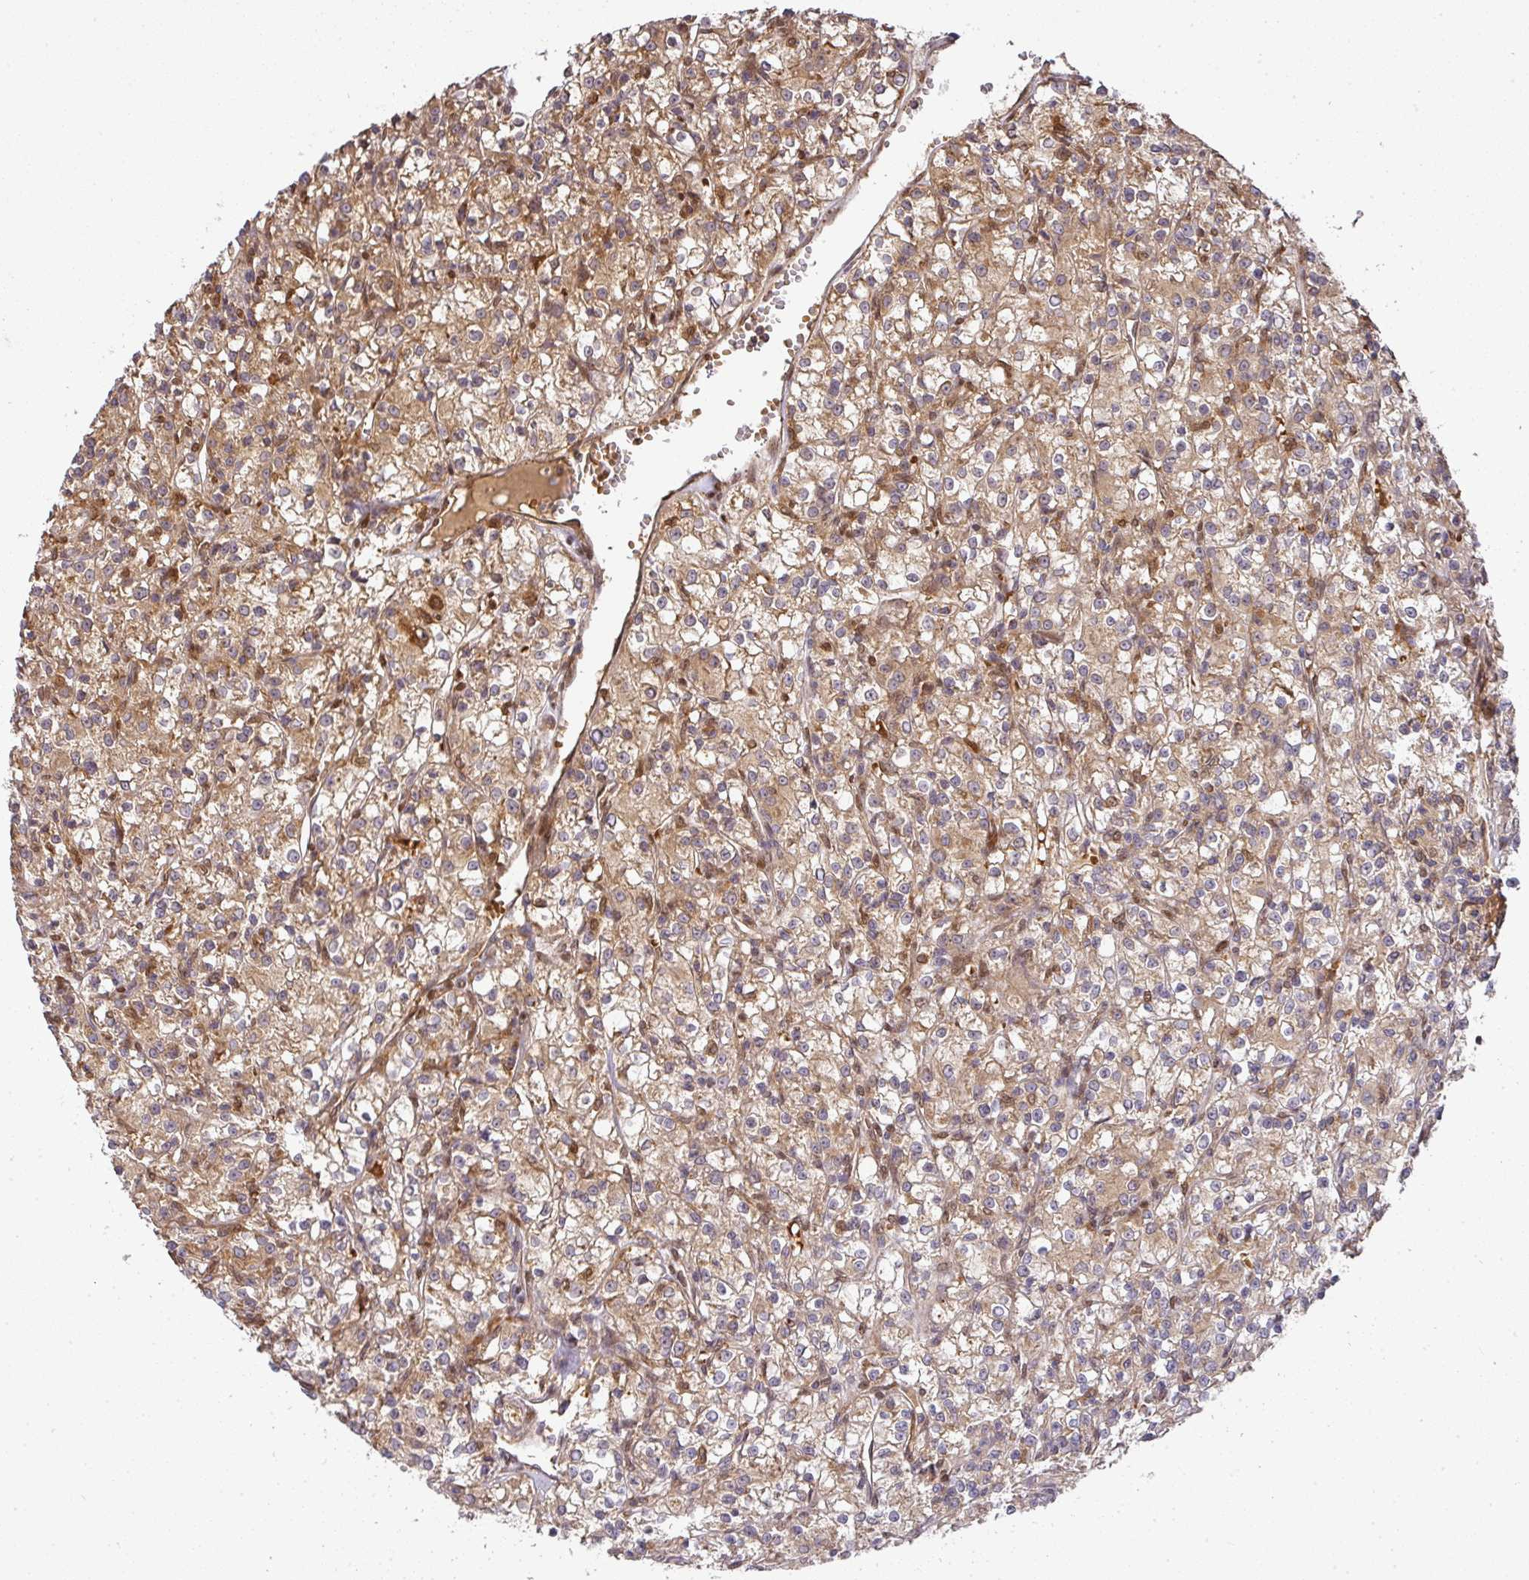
{"staining": {"intensity": "moderate", "quantity": ">75%", "location": "cytoplasmic/membranous"}, "tissue": "renal cancer", "cell_type": "Tumor cells", "image_type": "cancer", "snomed": [{"axis": "morphology", "description": "Adenocarcinoma, NOS"}, {"axis": "topography", "description": "Kidney"}], "caption": "Immunohistochemical staining of adenocarcinoma (renal) demonstrates moderate cytoplasmic/membranous protein positivity in about >75% of tumor cells.", "gene": "MALSU1", "patient": {"sex": "female", "age": 59}}